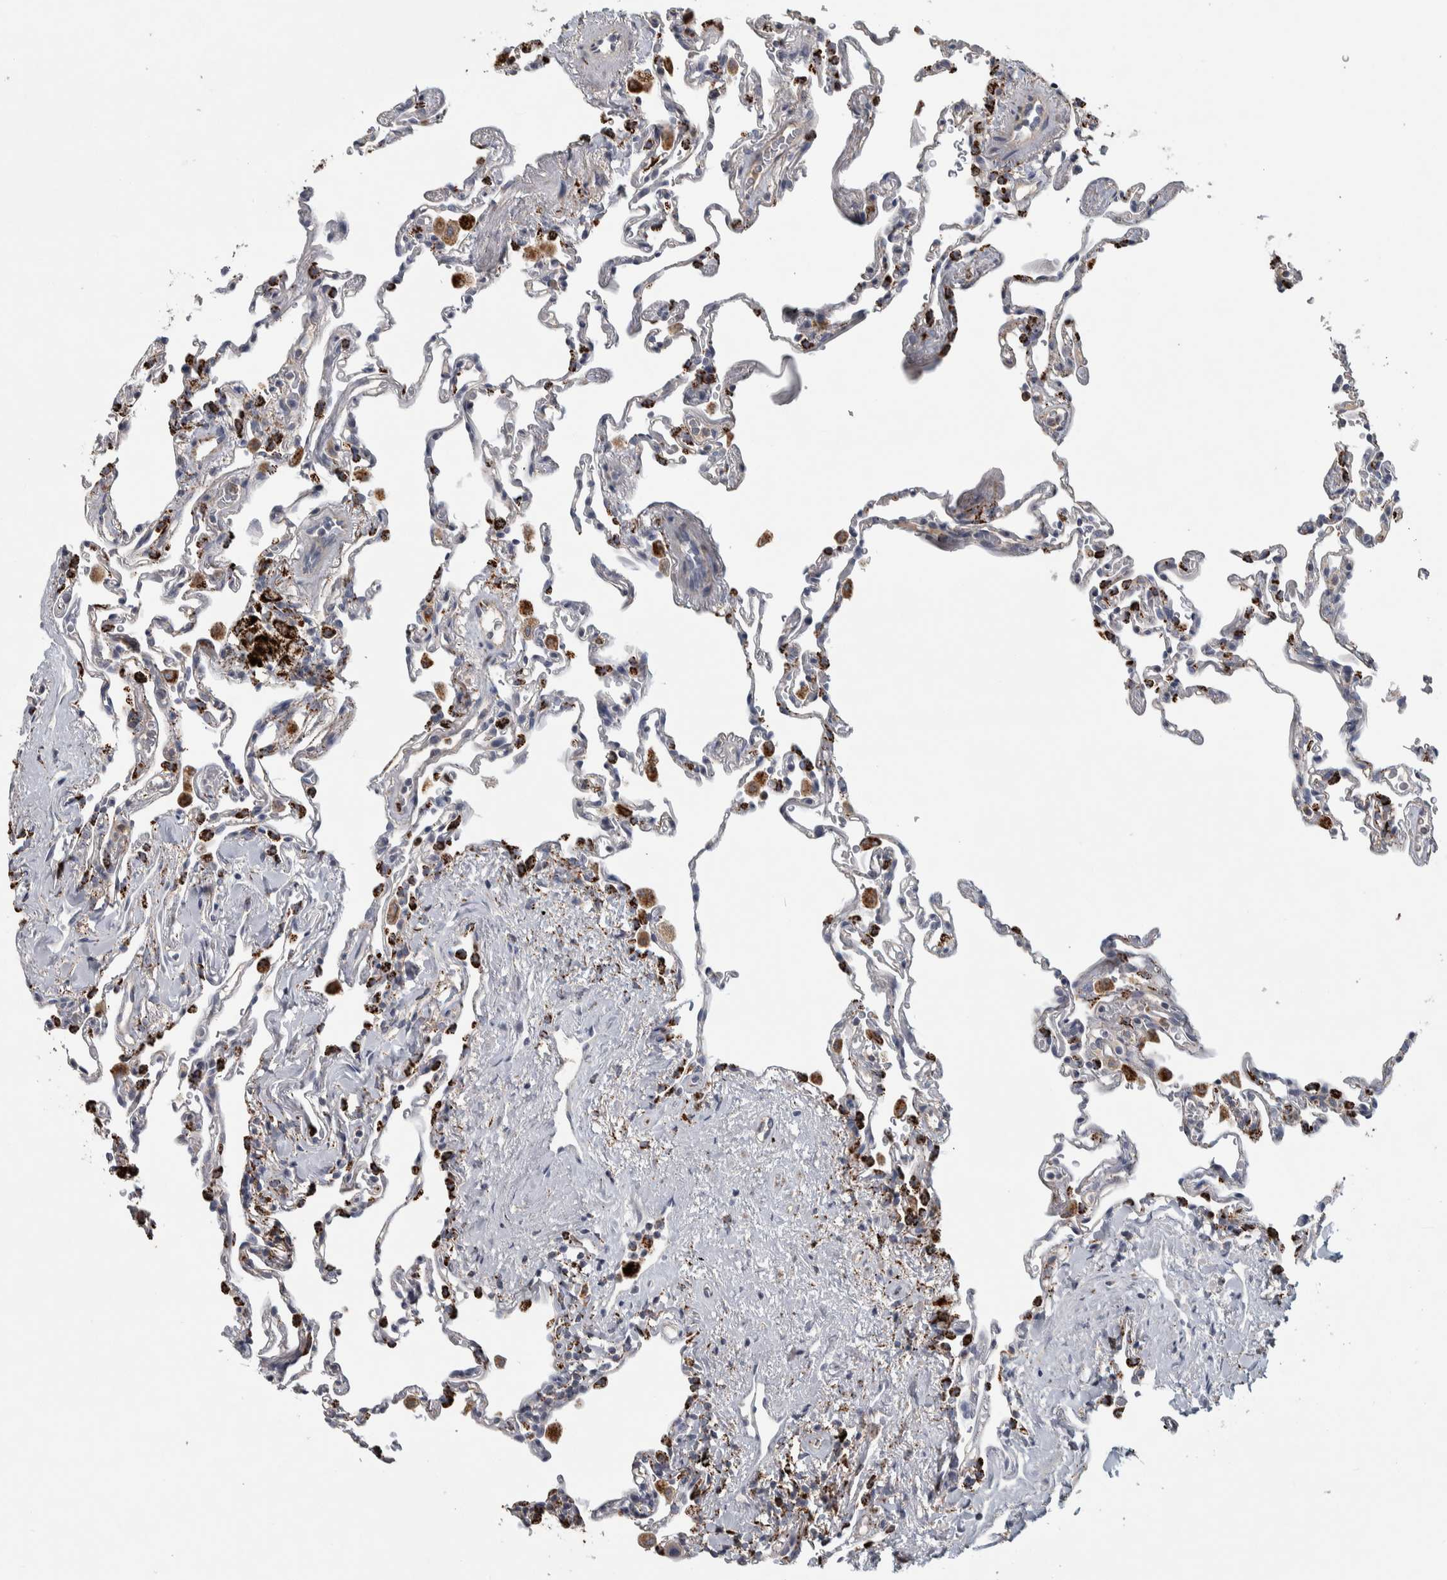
{"staining": {"intensity": "strong", "quantity": "<25%", "location": "cytoplasmic/membranous"}, "tissue": "lung", "cell_type": "Alveolar cells", "image_type": "normal", "snomed": [{"axis": "morphology", "description": "Normal tissue, NOS"}, {"axis": "topography", "description": "Lung"}], "caption": "Immunohistochemical staining of normal human lung shows strong cytoplasmic/membranous protein staining in approximately <25% of alveolar cells.", "gene": "FAM78A", "patient": {"sex": "male", "age": 59}}